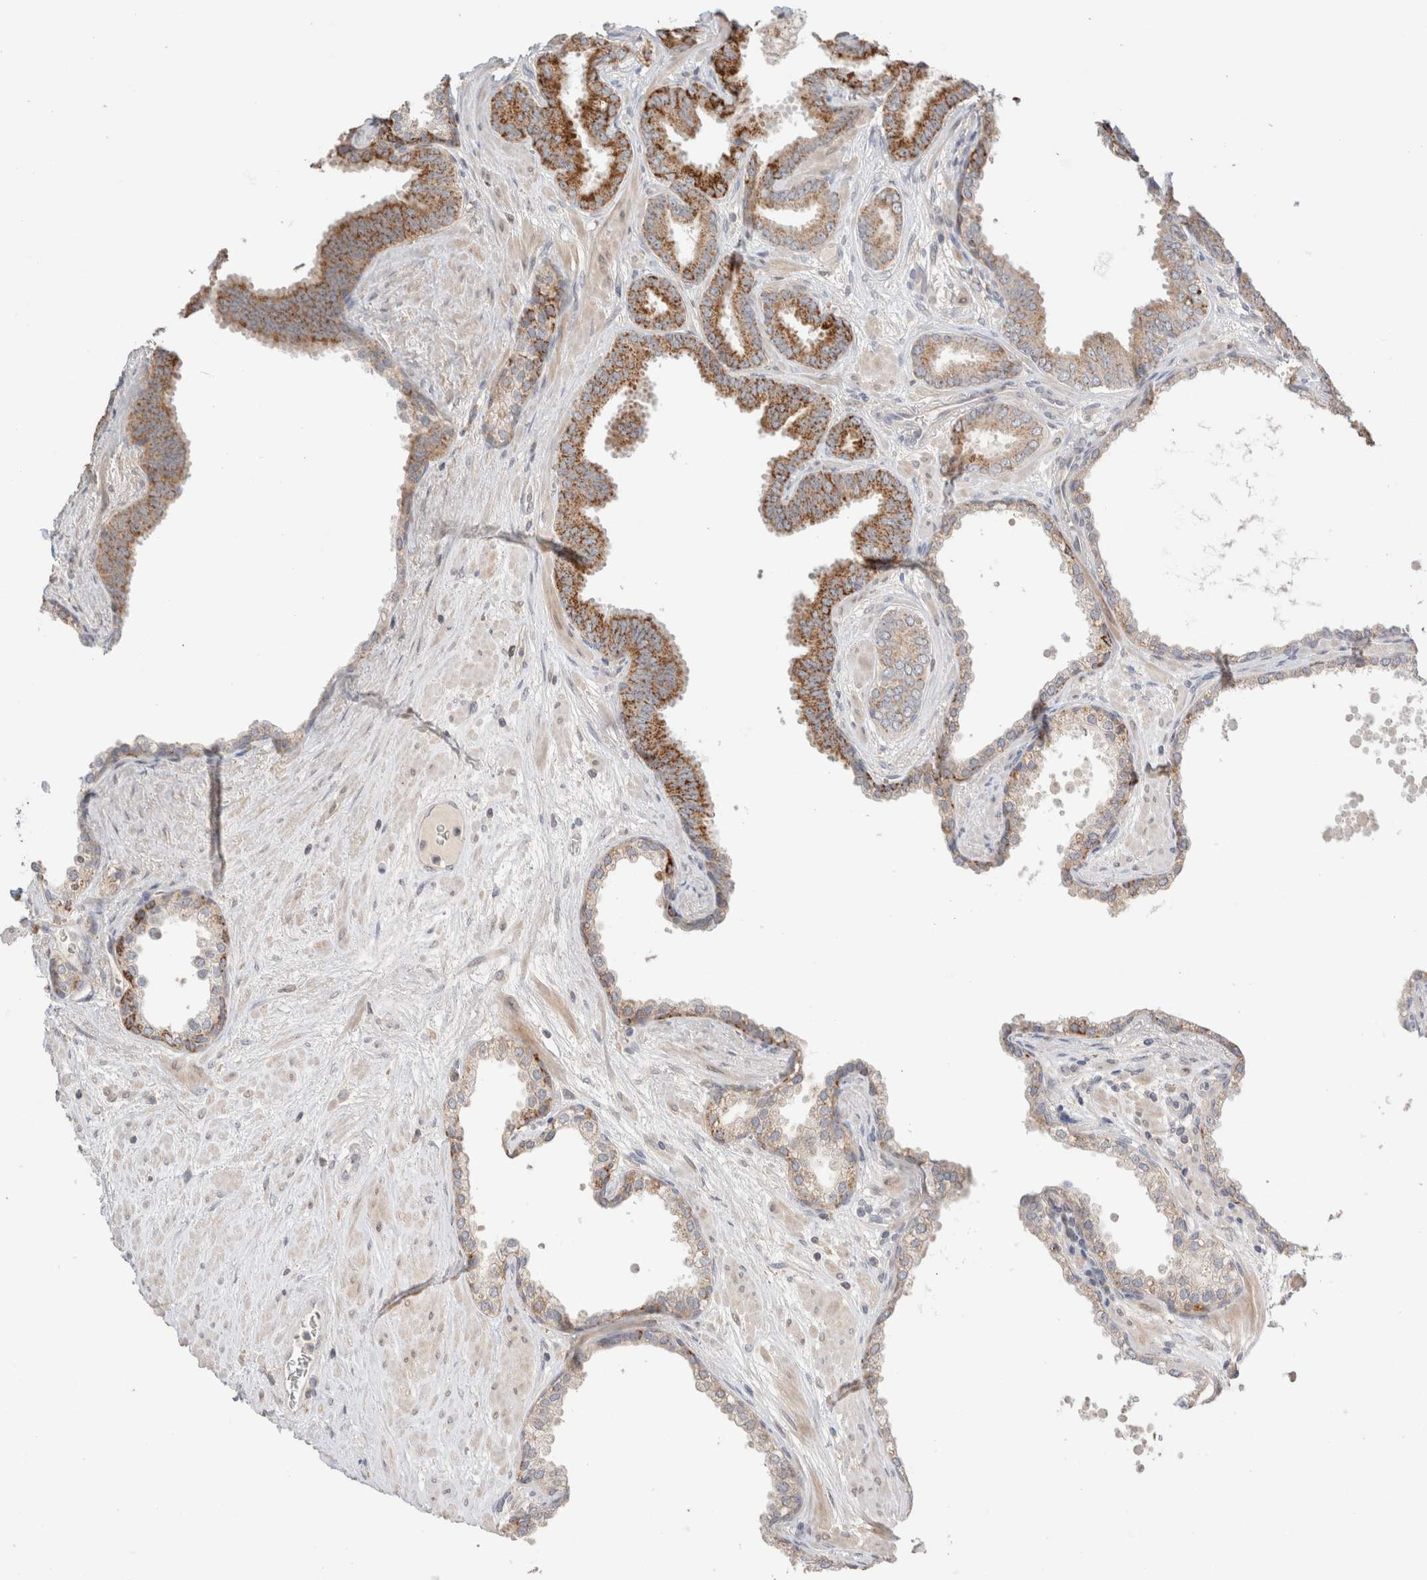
{"staining": {"intensity": "moderate", "quantity": ">75%", "location": "cytoplasmic/membranous"}, "tissue": "prostate cancer", "cell_type": "Tumor cells", "image_type": "cancer", "snomed": [{"axis": "morphology", "description": "Adenocarcinoma, Low grade"}, {"axis": "topography", "description": "Prostate"}], "caption": "Prostate cancer (adenocarcinoma (low-grade)) stained with IHC shows moderate cytoplasmic/membranous positivity in approximately >75% of tumor cells.", "gene": "TRIM41", "patient": {"sex": "male", "age": 62}}